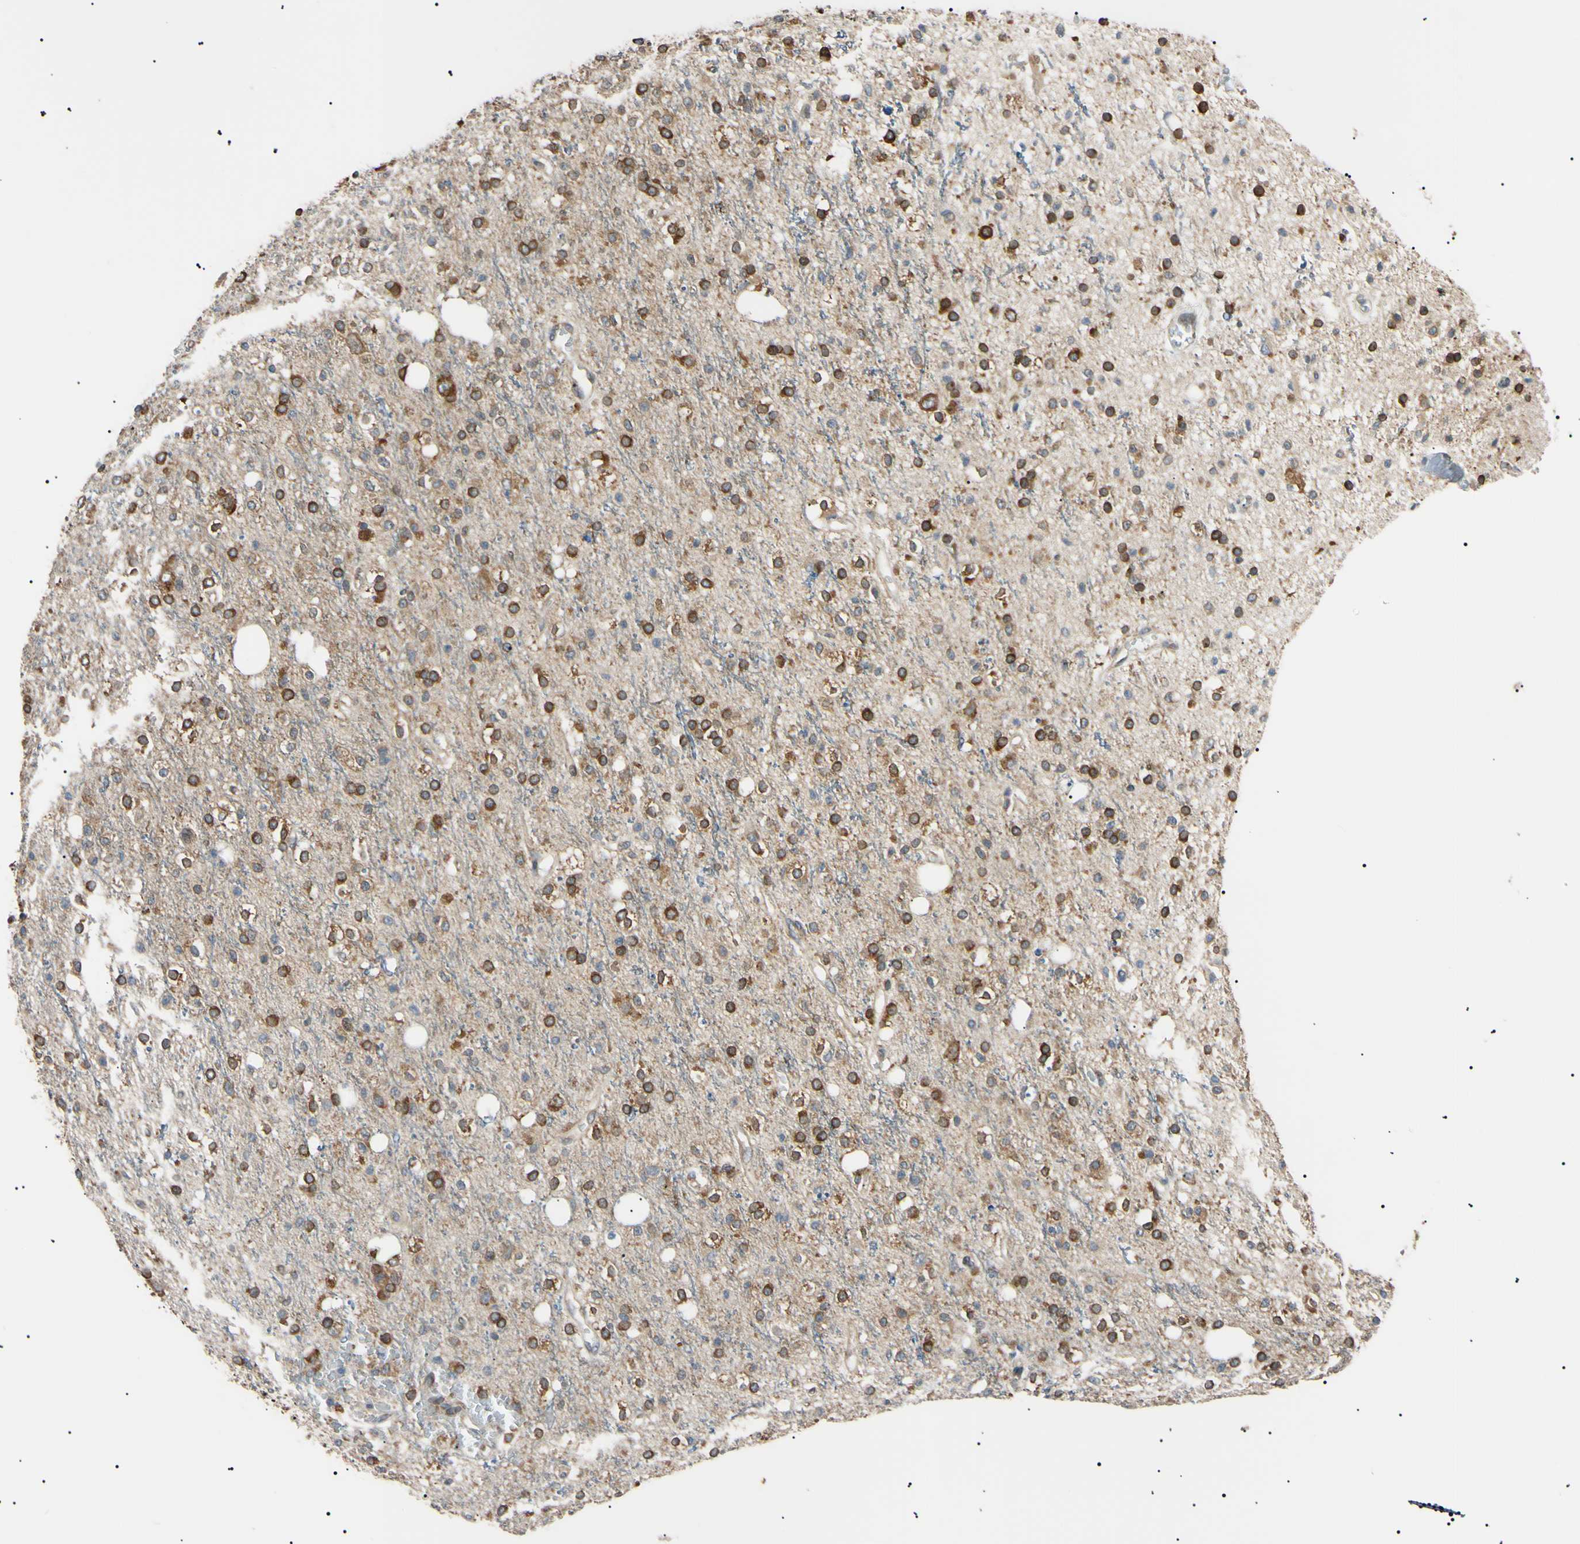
{"staining": {"intensity": "moderate", "quantity": ">75%", "location": "cytoplasmic/membranous"}, "tissue": "glioma", "cell_type": "Tumor cells", "image_type": "cancer", "snomed": [{"axis": "morphology", "description": "Glioma, malignant, High grade"}, {"axis": "topography", "description": "Brain"}], "caption": "Immunohistochemistry (IHC) staining of malignant glioma (high-grade), which displays medium levels of moderate cytoplasmic/membranous positivity in about >75% of tumor cells indicating moderate cytoplasmic/membranous protein expression. The staining was performed using DAB (3,3'-diaminobenzidine) (brown) for protein detection and nuclei were counterstained in hematoxylin (blue).", "gene": "VAPA", "patient": {"sex": "male", "age": 47}}